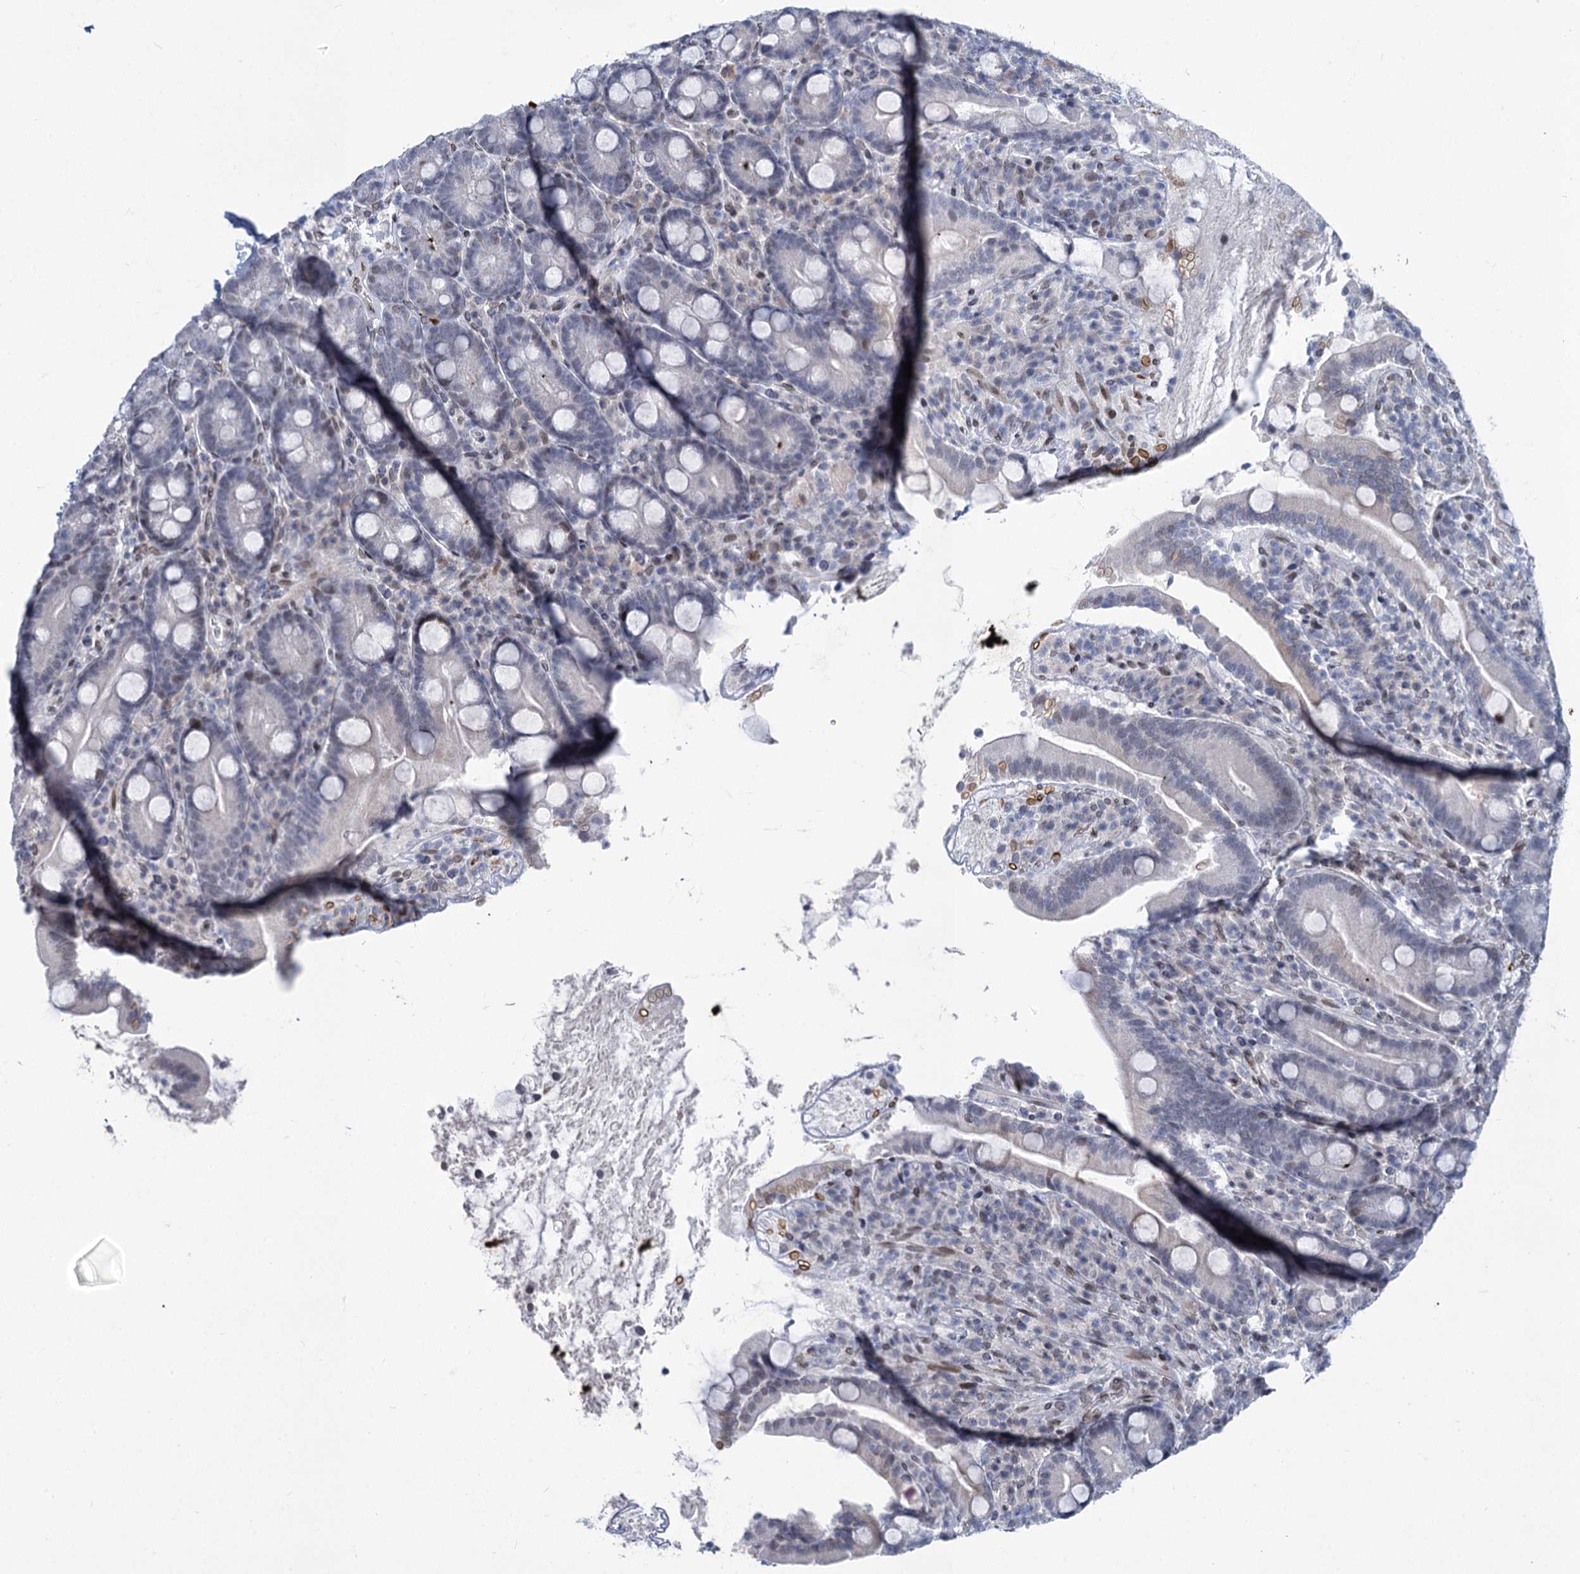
{"staining": {"intensity": "weak", "quantity": "<25%", "location": "cytoplasmic/membranous"}, "tissue": "duodenum", "cell_type": "Glandular cells", "image_type": "normal", "snomed": [{"axis": "morphology", "description": "Normal tissue, NOS"}, {"axis": "topography", "description": "Duodenum"}], "caption": "Immunohistochemistry of normal human duodenum shows no staining in glandular cells. The staining was performed using DAB to visualize the protein expression in brown, while the nuclei were stained in blue with hematoxylin (Magnification: 20x).", "gene": "PRSS35", "patient": {"sex": "male", "age": 35}}